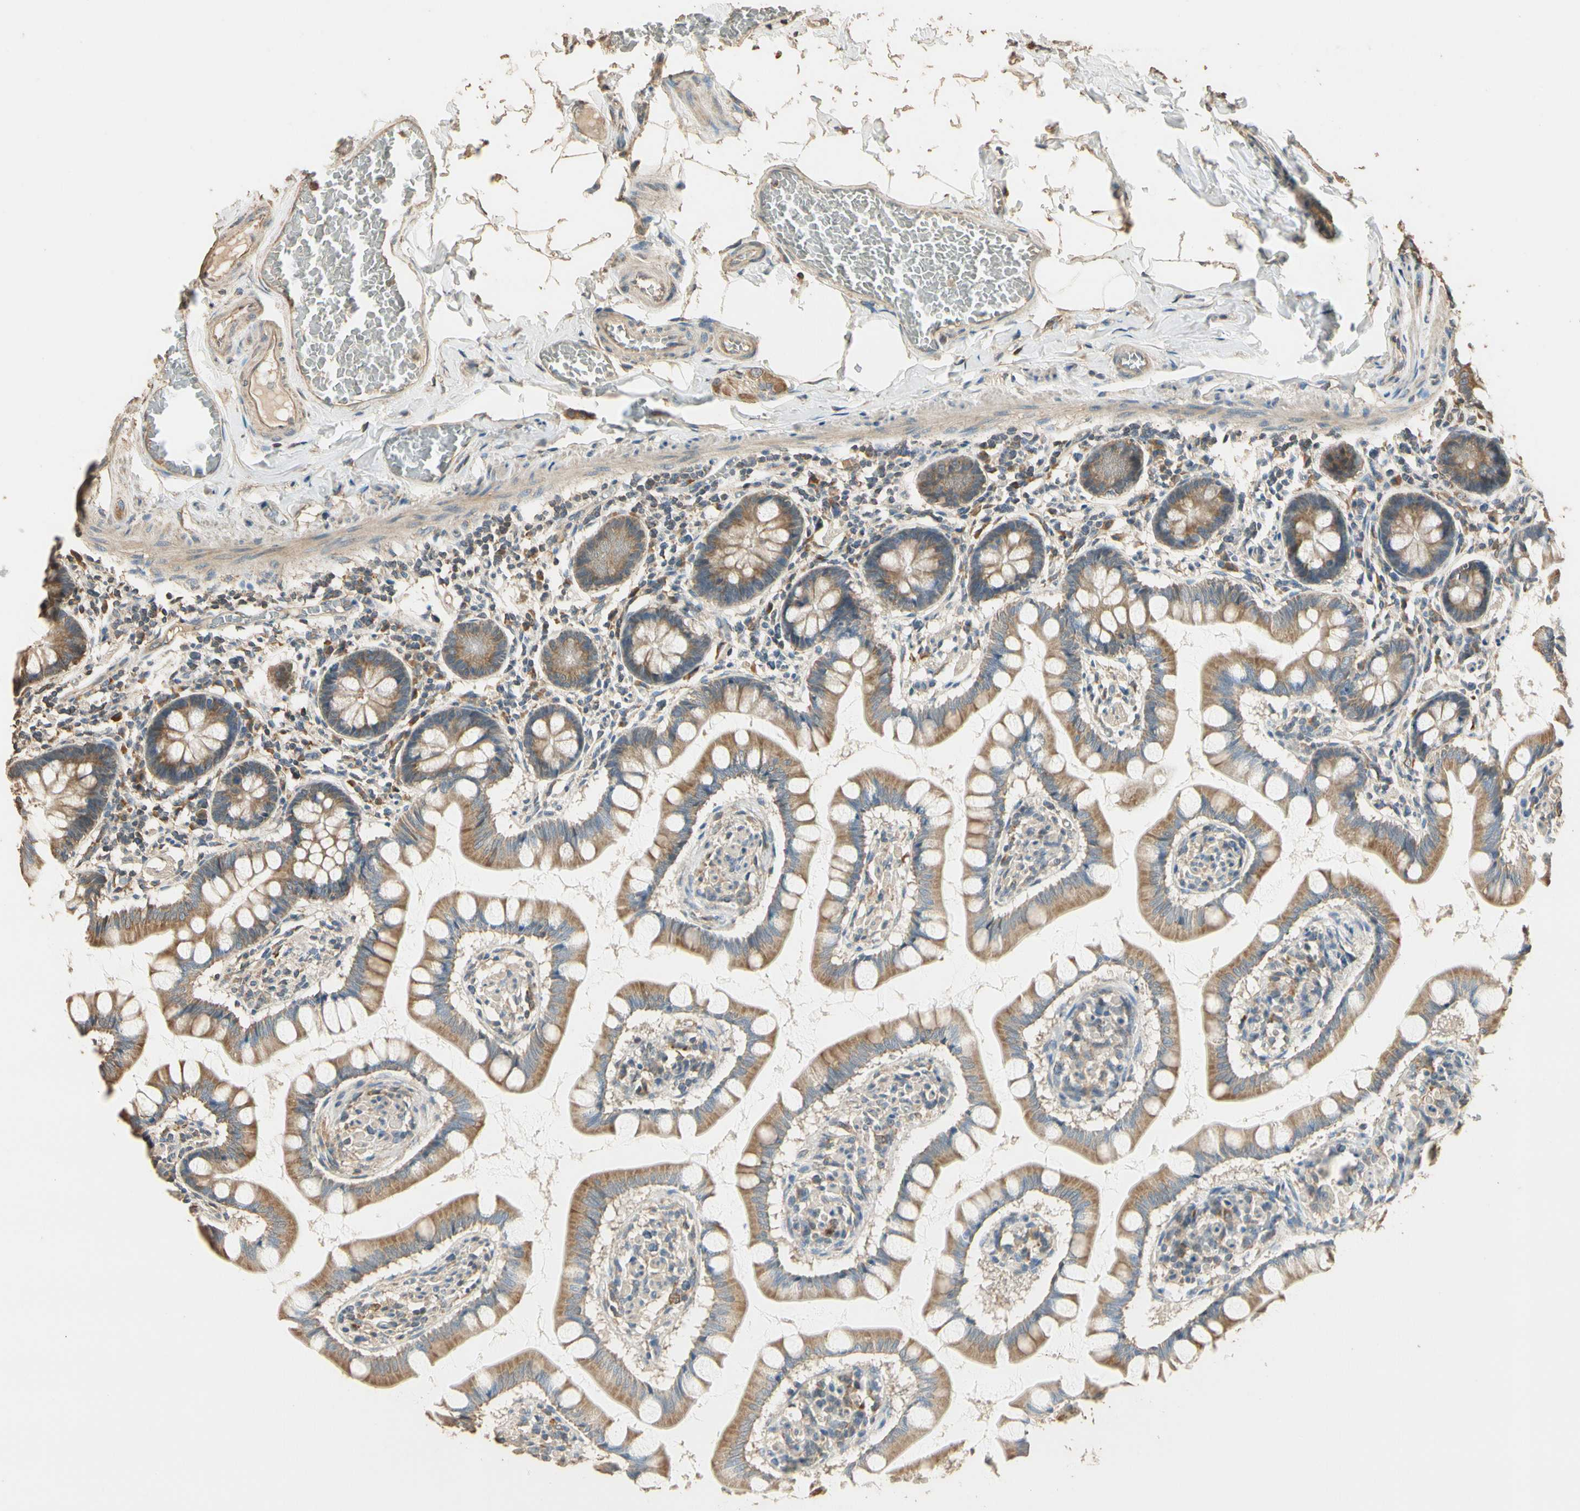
{"staining": {"intensity": "strong", "quantity": ">75%", "location": "cytoplasmic/membranous"}, "tissue": "small intestine", "cell_type": "Glandular cells", "image_type": "normal", "snomed": [{"axis": "morphology", "description": "Normal tissue, NOS"}, {"axis": "topography", "description": "Small intestine"}], "caption": "Immunohistochemistry photomicrograph of normal small intestine: small intestine stained using immunohistochemistry exhibits high levels of strong protein expression localized specifically in the cytoplasmic/membranous of glandular cells, appearing as a cytoplasmic/membranous brown color.", "gene": "STX18", "patient": {"sex": "male", "age": 41}}